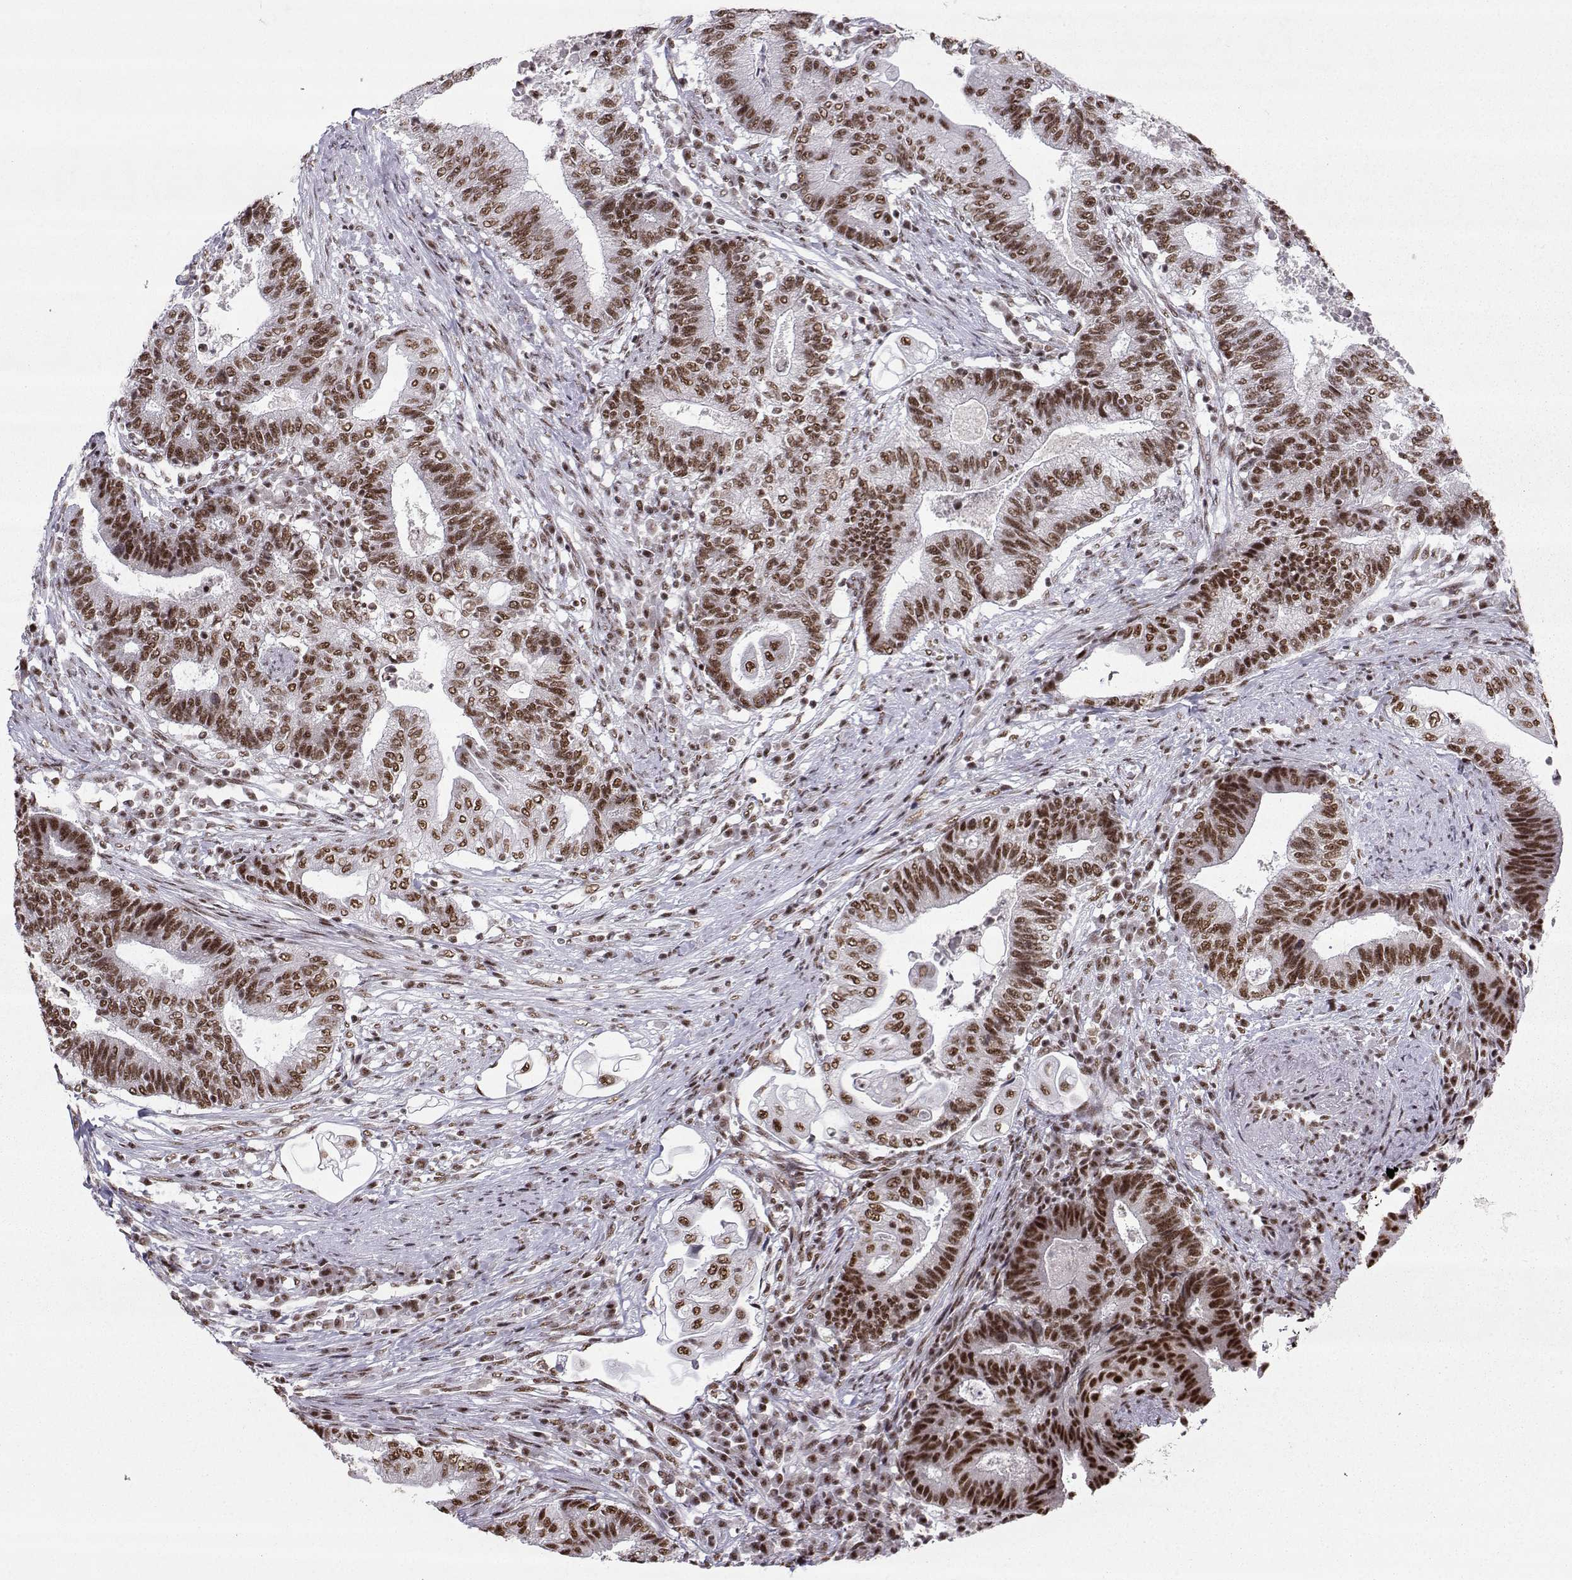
{"staining": {"intensity": "strong", "quantity": "25%-75%", "location": "nuclear"}, "tissue": "endometrial cancer", "cell_type": "Tumor cells", "image_type": "cancer", "snomed": [{"axis": "morphology", "description": "Adenocarcinoma, NOS"}, {"axis": "topography", "description": "Uterus"}, {"axis": "topography", "description": "Endometrium"}], "caption": "High-magnification brightfield microscopy of endometrial cancer stained with DAB (3,3'-diaminobenzidine) (brown) and counterstained with hematoxylin (blue). tumor cells exhibit strong nuclear staining is present in approximately25%-75% of cells.", "gene": "SNRPB2", "patient": {"sex": "female", "age": 54}}